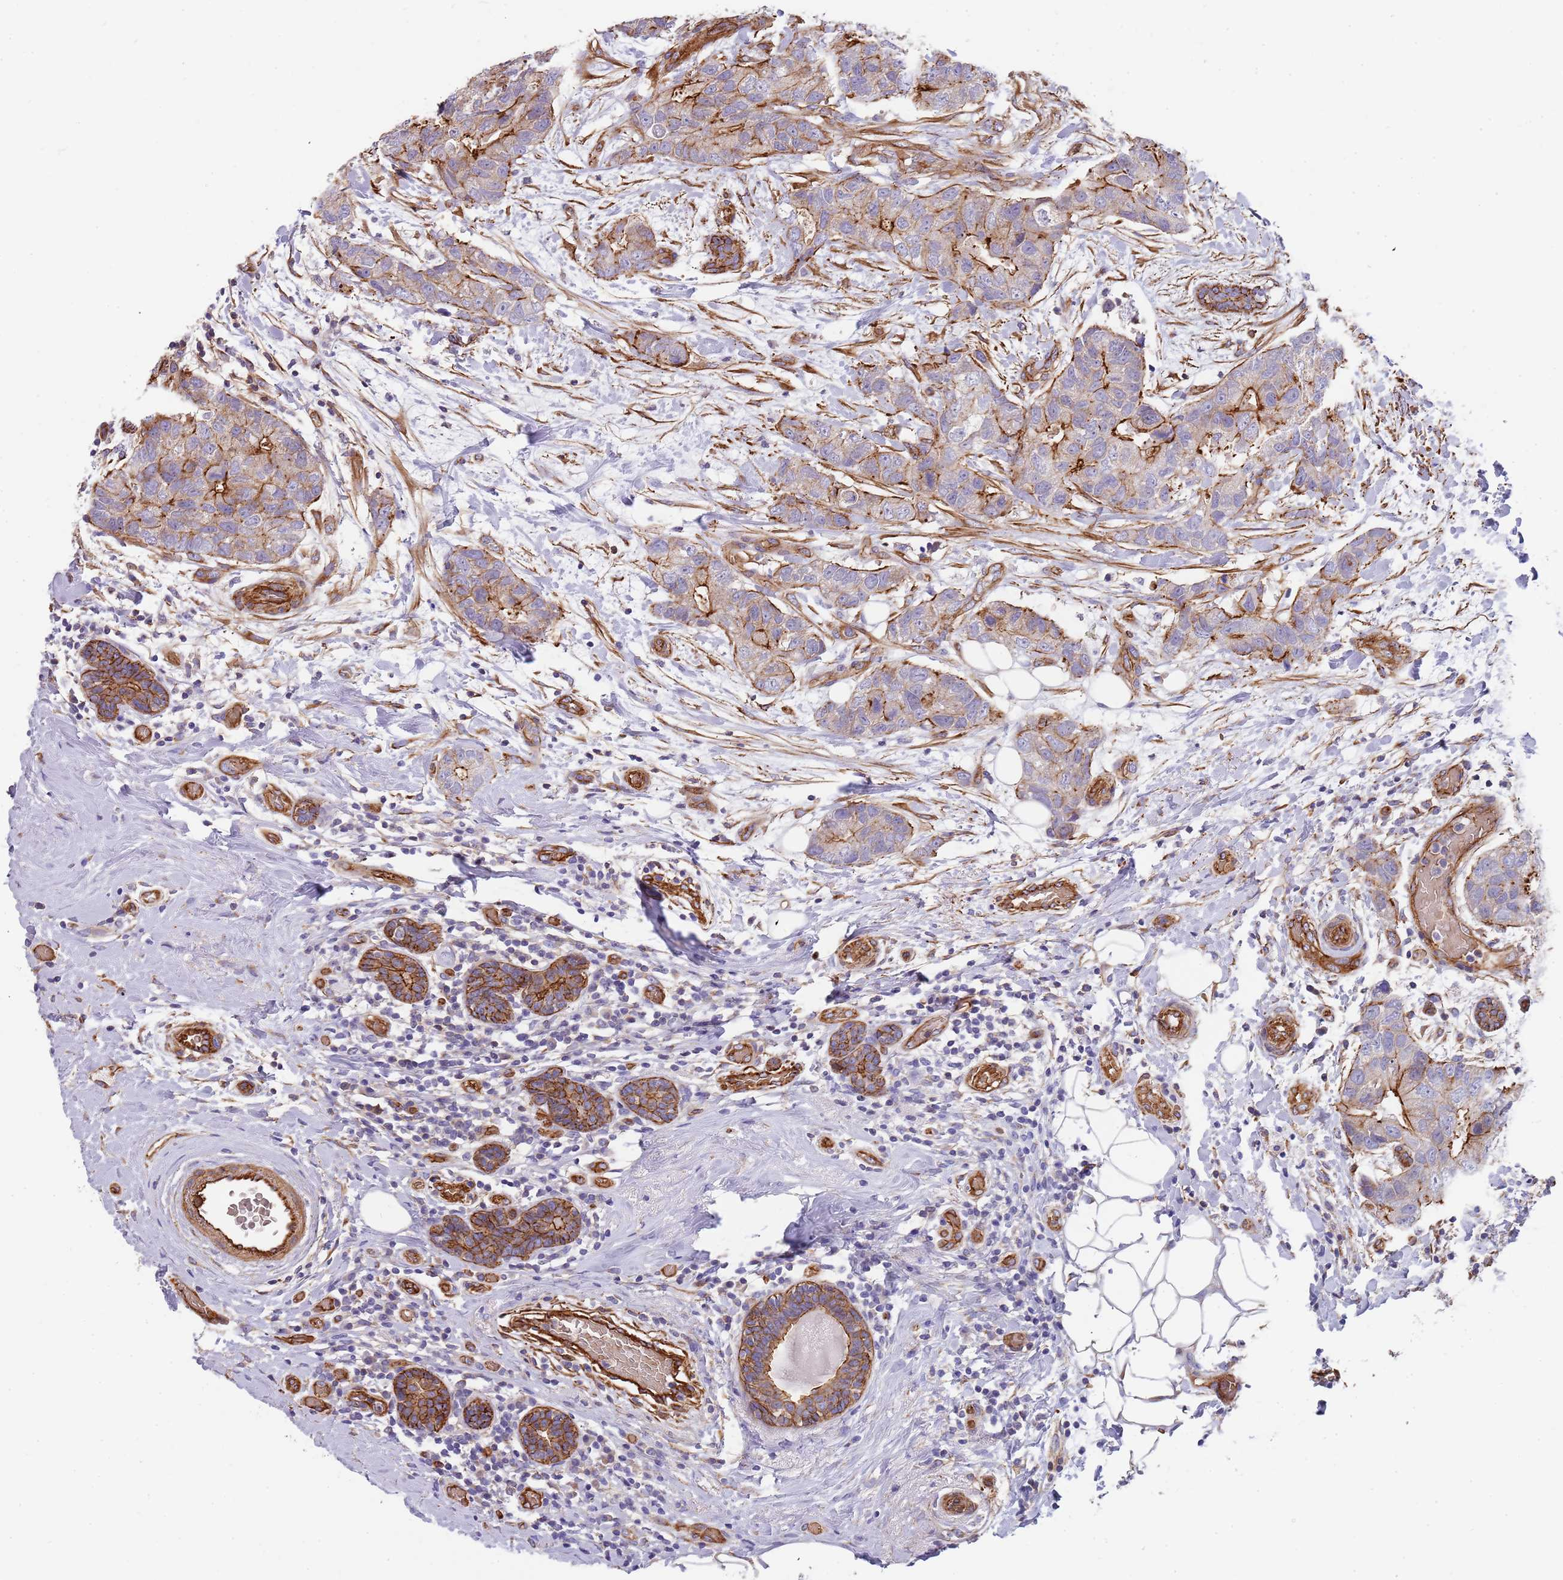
{"staining": {"intensity": "strong", "quantity": "<25%", "location": "cytoplasmic/membranous"}, "tissue": "breast cancer", "cell_type": "Tumor cells", "image_type": "cancer", "snomed": [{"axis": "morphology", "description": "Duct carcinoma"}, {"axis": "topography", "description": "Breast"}], "caption": "DAB (3,3'-diaminobenzidine) immunohistochemical staining of human breast infiltrating ductal carcinoma shows strong cytoplasmic/membranous protein positivity in approximately <25% of tumor cells.", "gene": "GFRAL", "patient": {"sex": "female", "age": 62}}